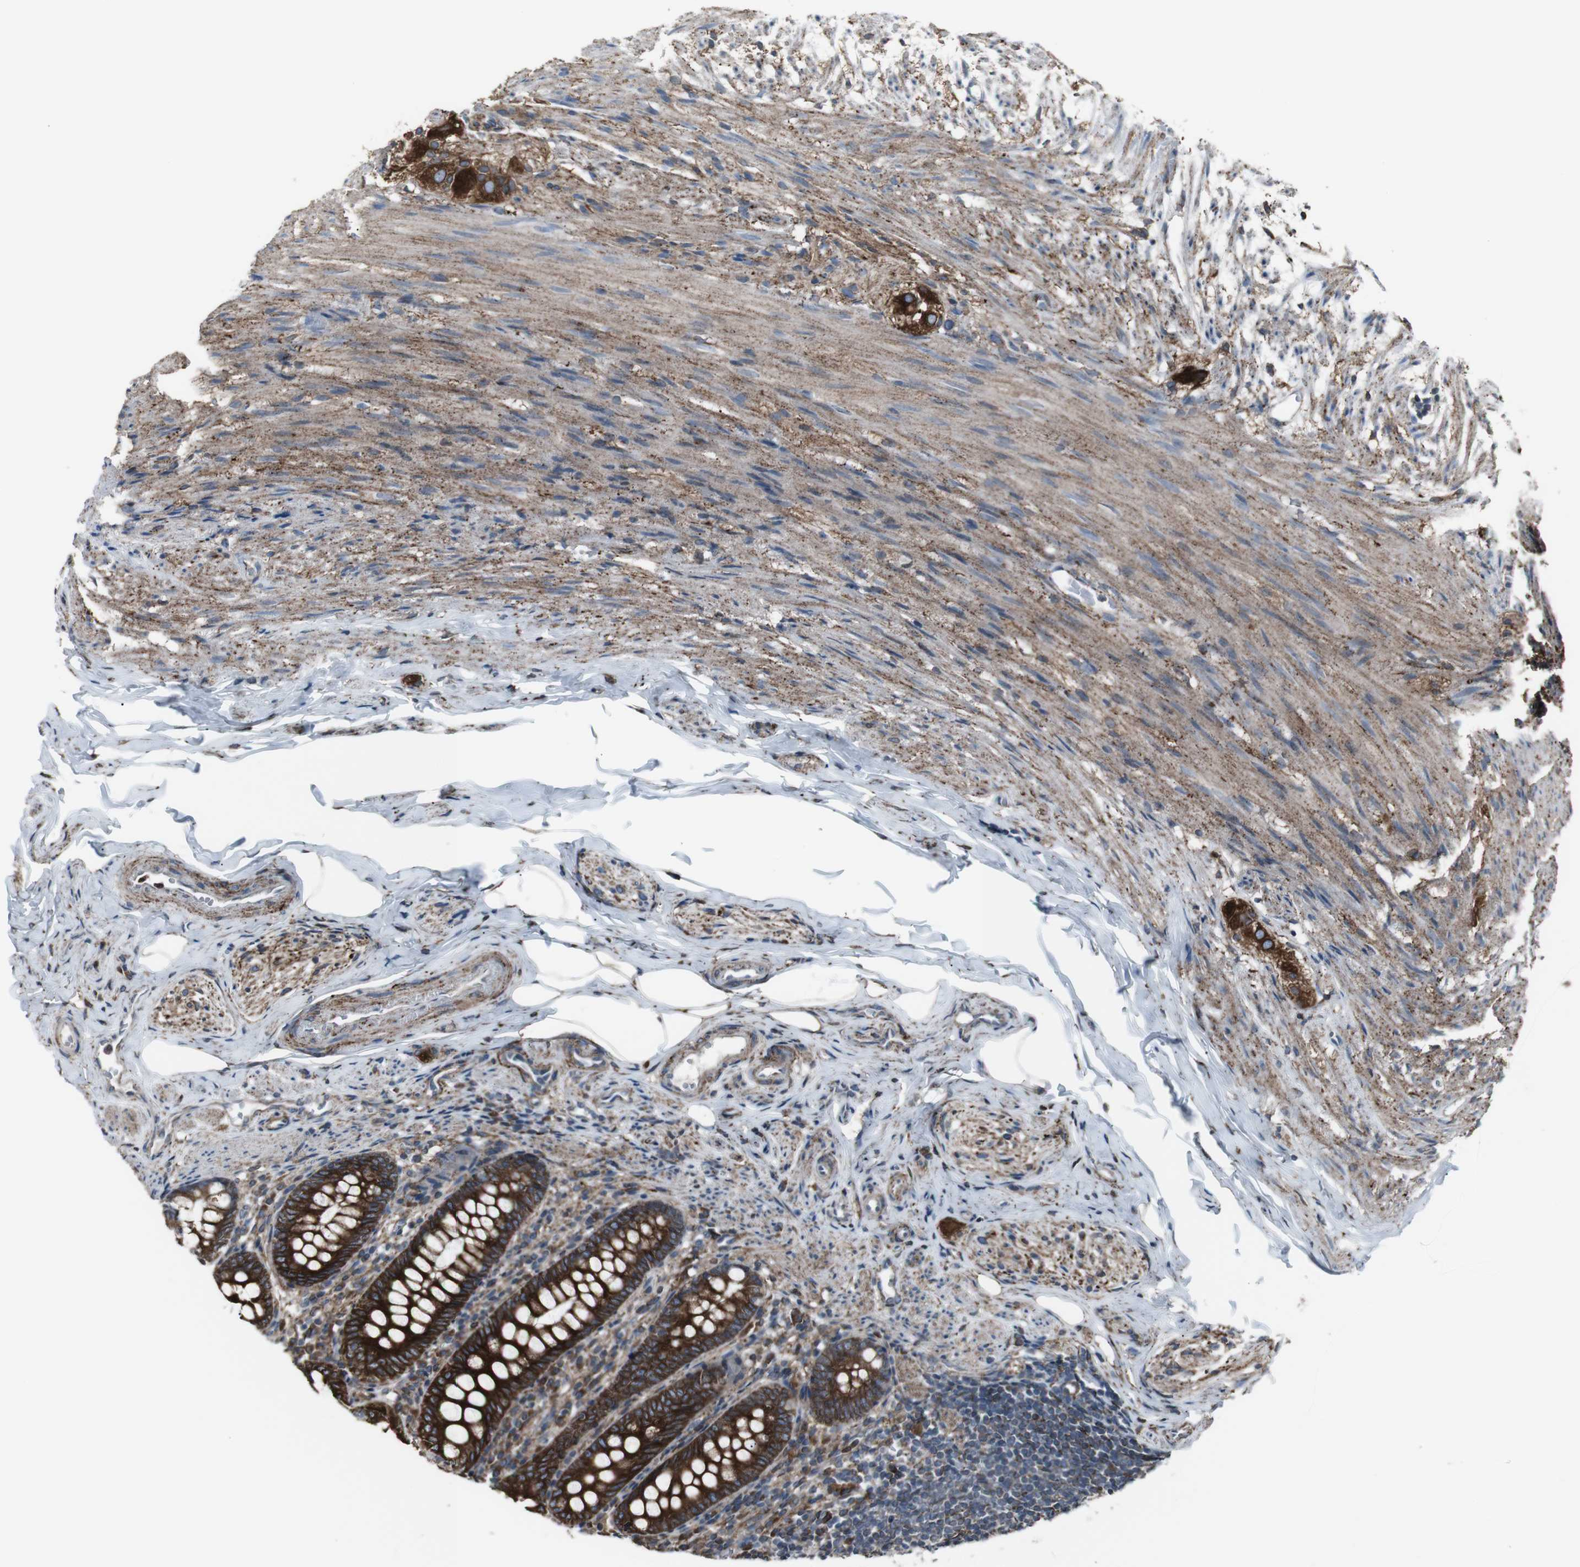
{"staining": {"intensity": "strong", "quantity": ">75%", "location": "cytoplasmic/membranous"}, "tissue": "appendix", "cell_type": "Glandular cells", "image_type": "normal", "snomed": [{"axis": "morphology", "description": "Normal tissue, NOS"}, {"axis": "topography", "description": "Appendix"}], "caption": "Immunohistochemical staining of benign appendix reveals >75% levels of strong cytoplasmic/membranous protein expression in about >75% of glandular cells.", "gene": "LNPK", "patient": {"sex": "female", "age": 77}}